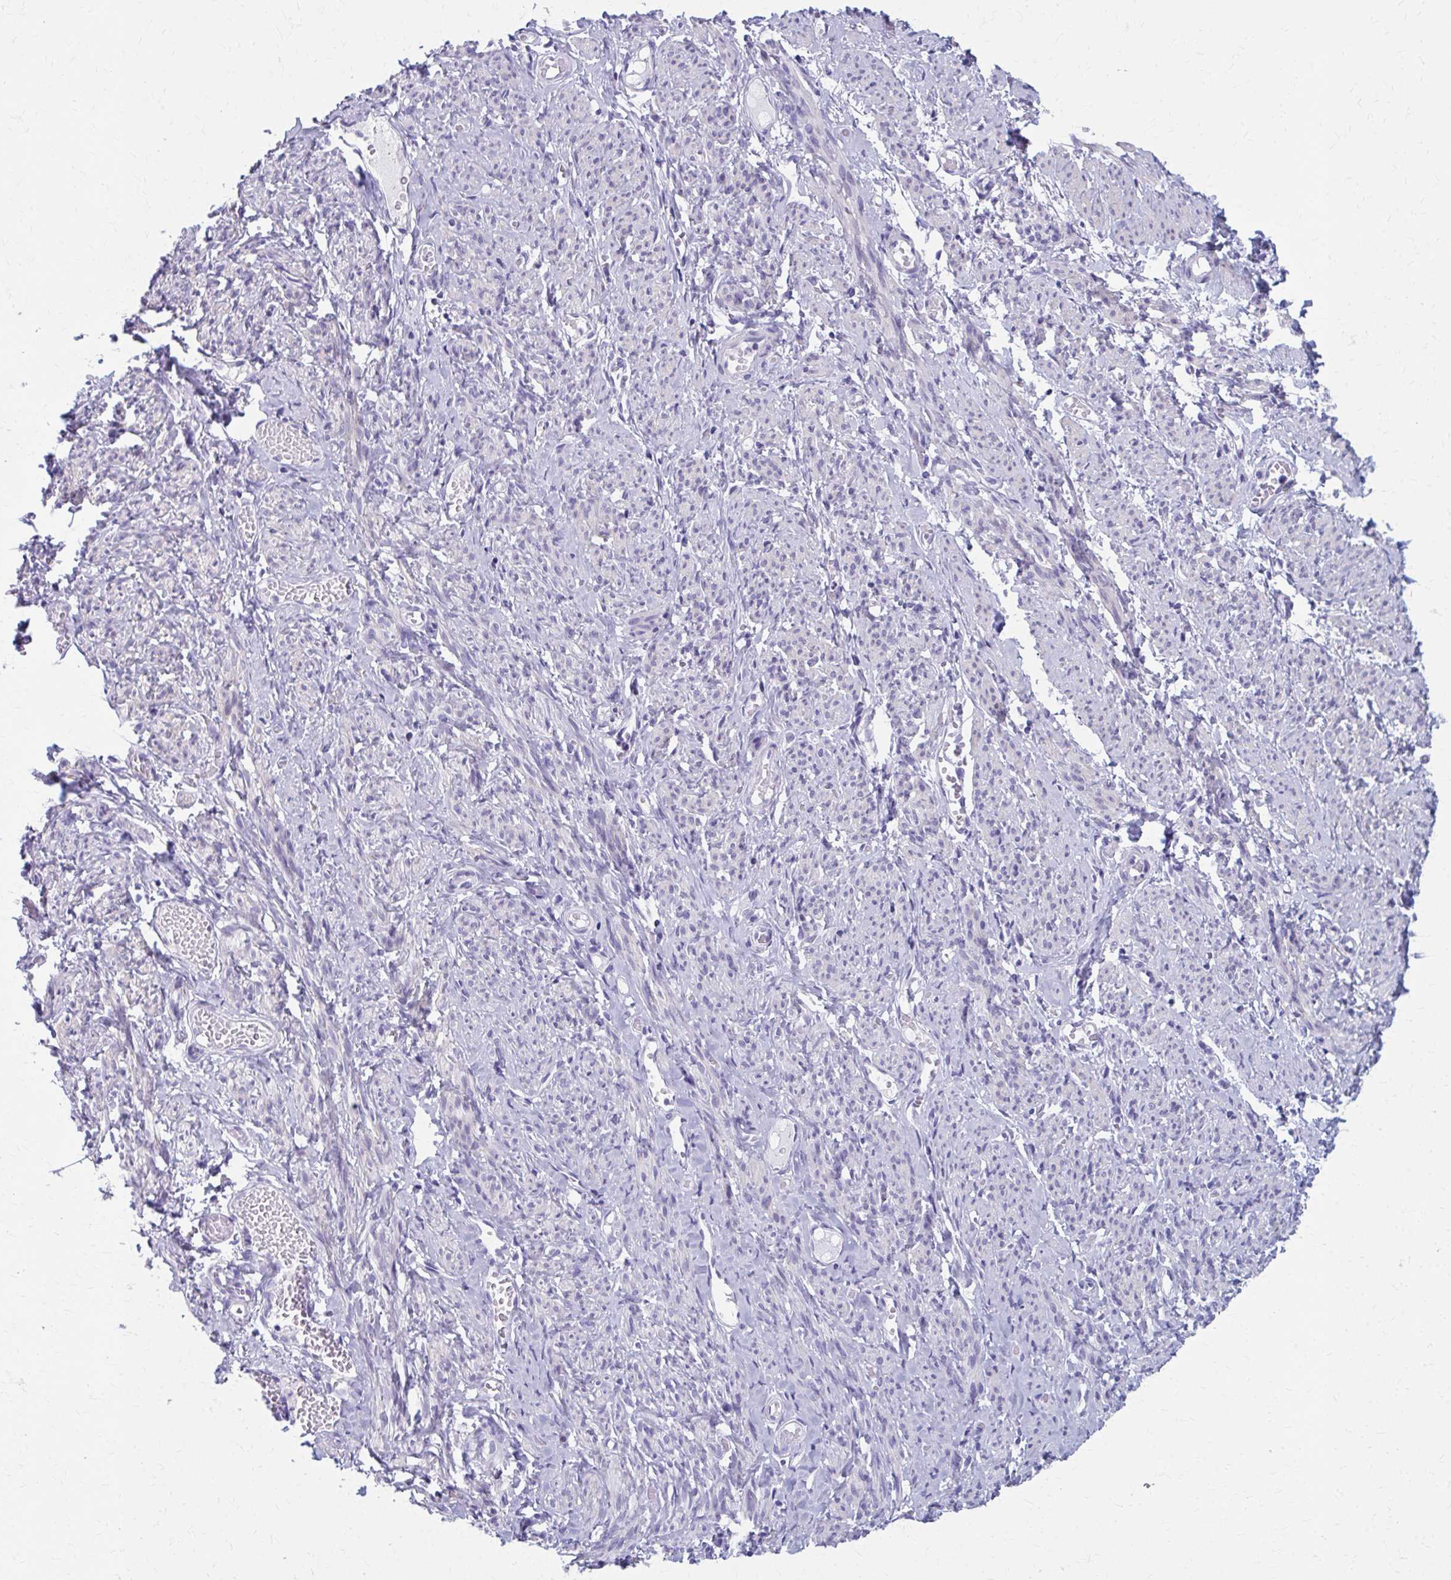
{"staining": {"intensity": "negative", "quantity": "none", "location": "none"}, "tissue": "smooth muscle", "cell_type": "Smooth muscle cells", "image_type": "normal", "snomed": [{"axis": "morphology", "description": "Normal tissue, NOS"}, {"axis": "topography", "description": "Smooth muscle"}], "caption": "This photomicrograph is of unremarkable smooth muscle stained with immunohistochemistry to label a protein in brown with the nuclei are counter-stained blue. There is no positivity in smooth muscle cells.", "gene": "MPLKIP", "patient": {"sex": "female", "age": 65}}